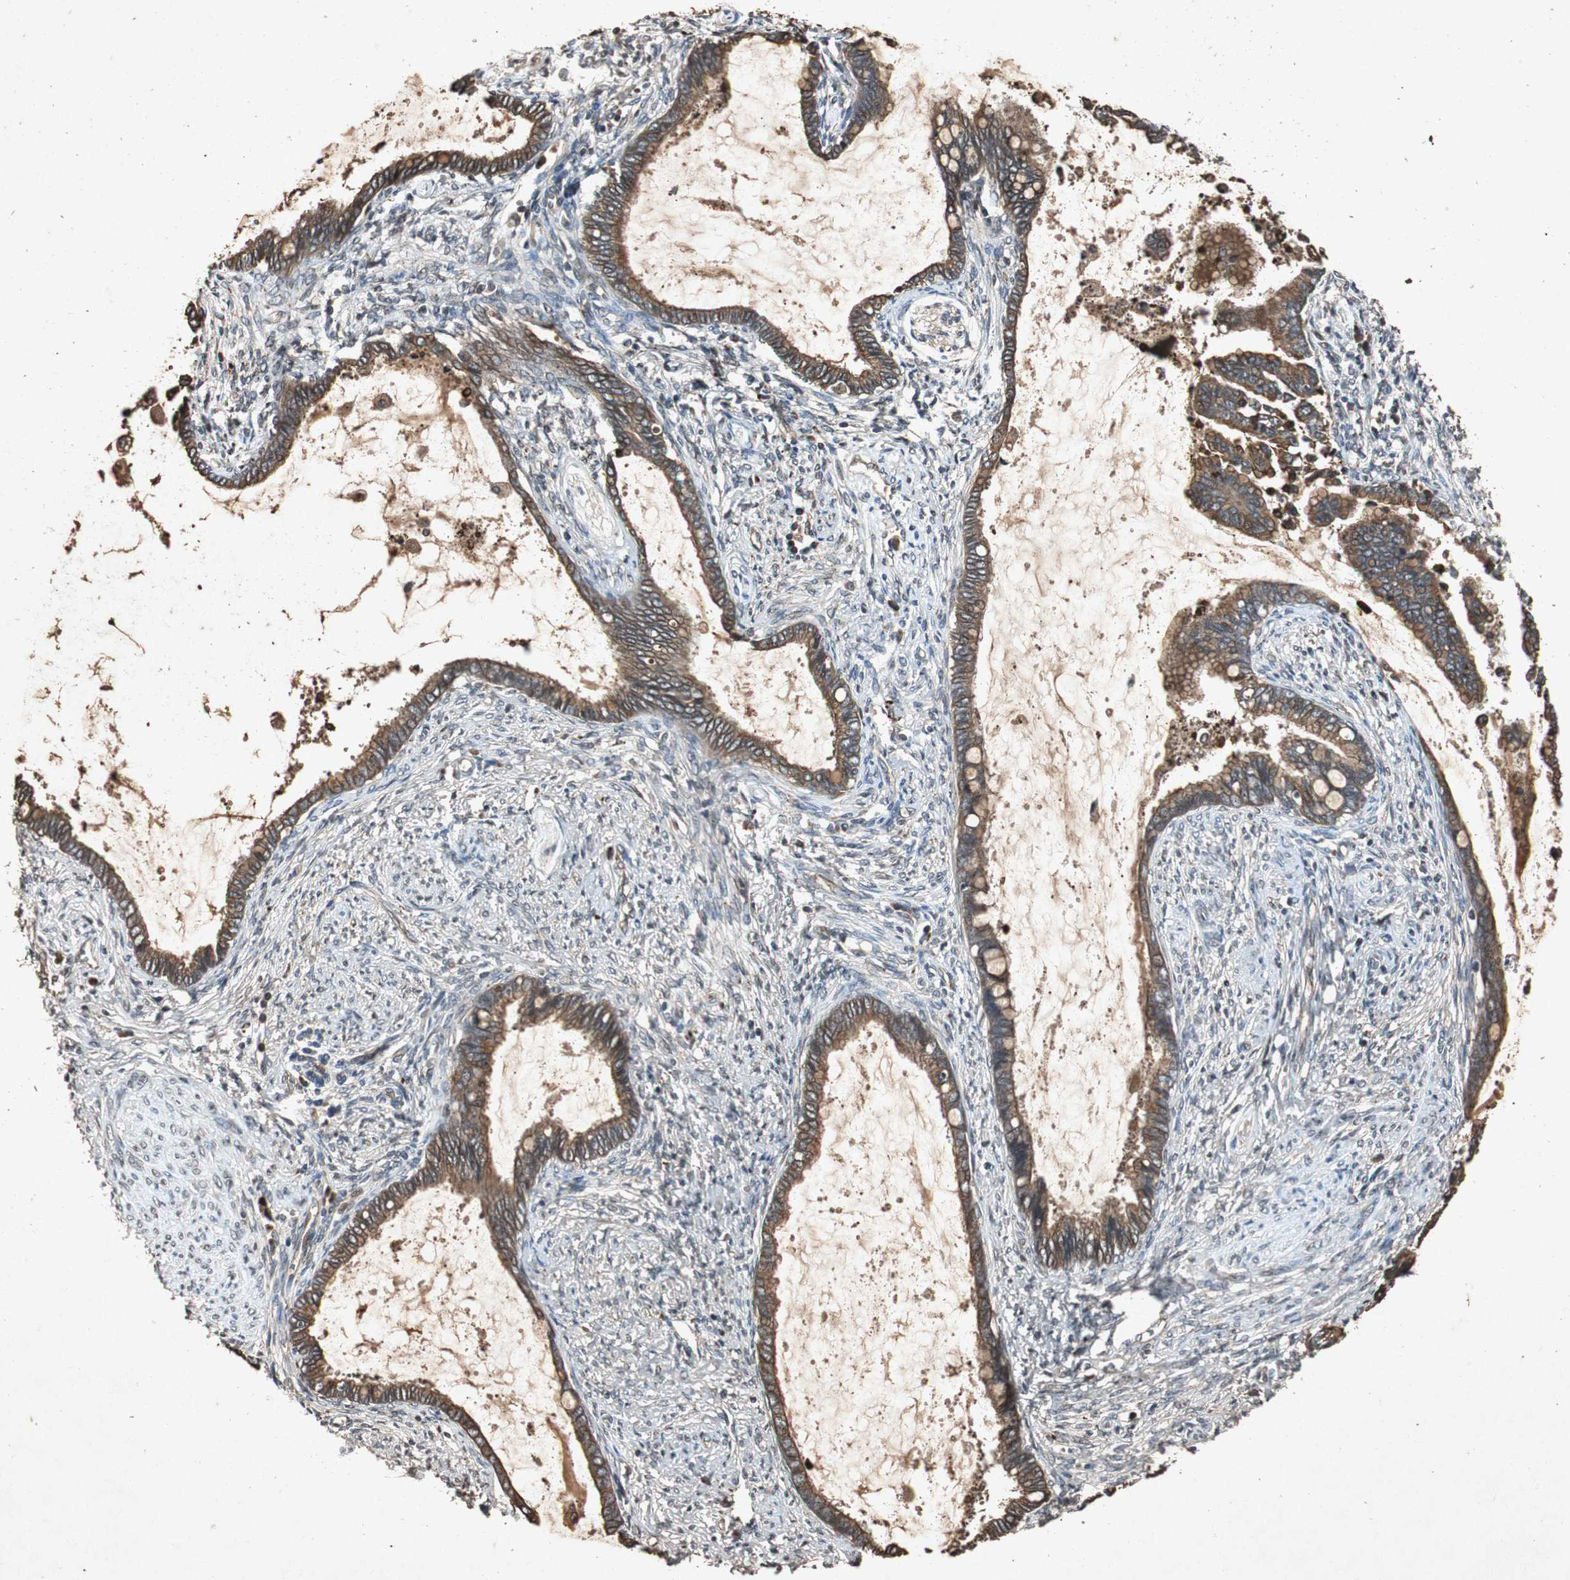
{"staining": {"intensity": "strong", "quantity": ">75%", "location": "cytoplasmic/membranous"}, "tissue": "cervical cancer", "cell_type": "Tumor cells", "image_type": "cancer", "snomed": [{"axis": "morphology", "description": "Adenocarcinoma, NOS"}, {"axis": "topography", "description": "Cervix"}], "caption": "Cervical cancer was stained to show a protein in brown. There is high levels of strong cytoplasmic/membranous staining in approximately >75% of tumor cells.", "gene": "SLIT2", "patient": {"sex": "female", "age": 44}}